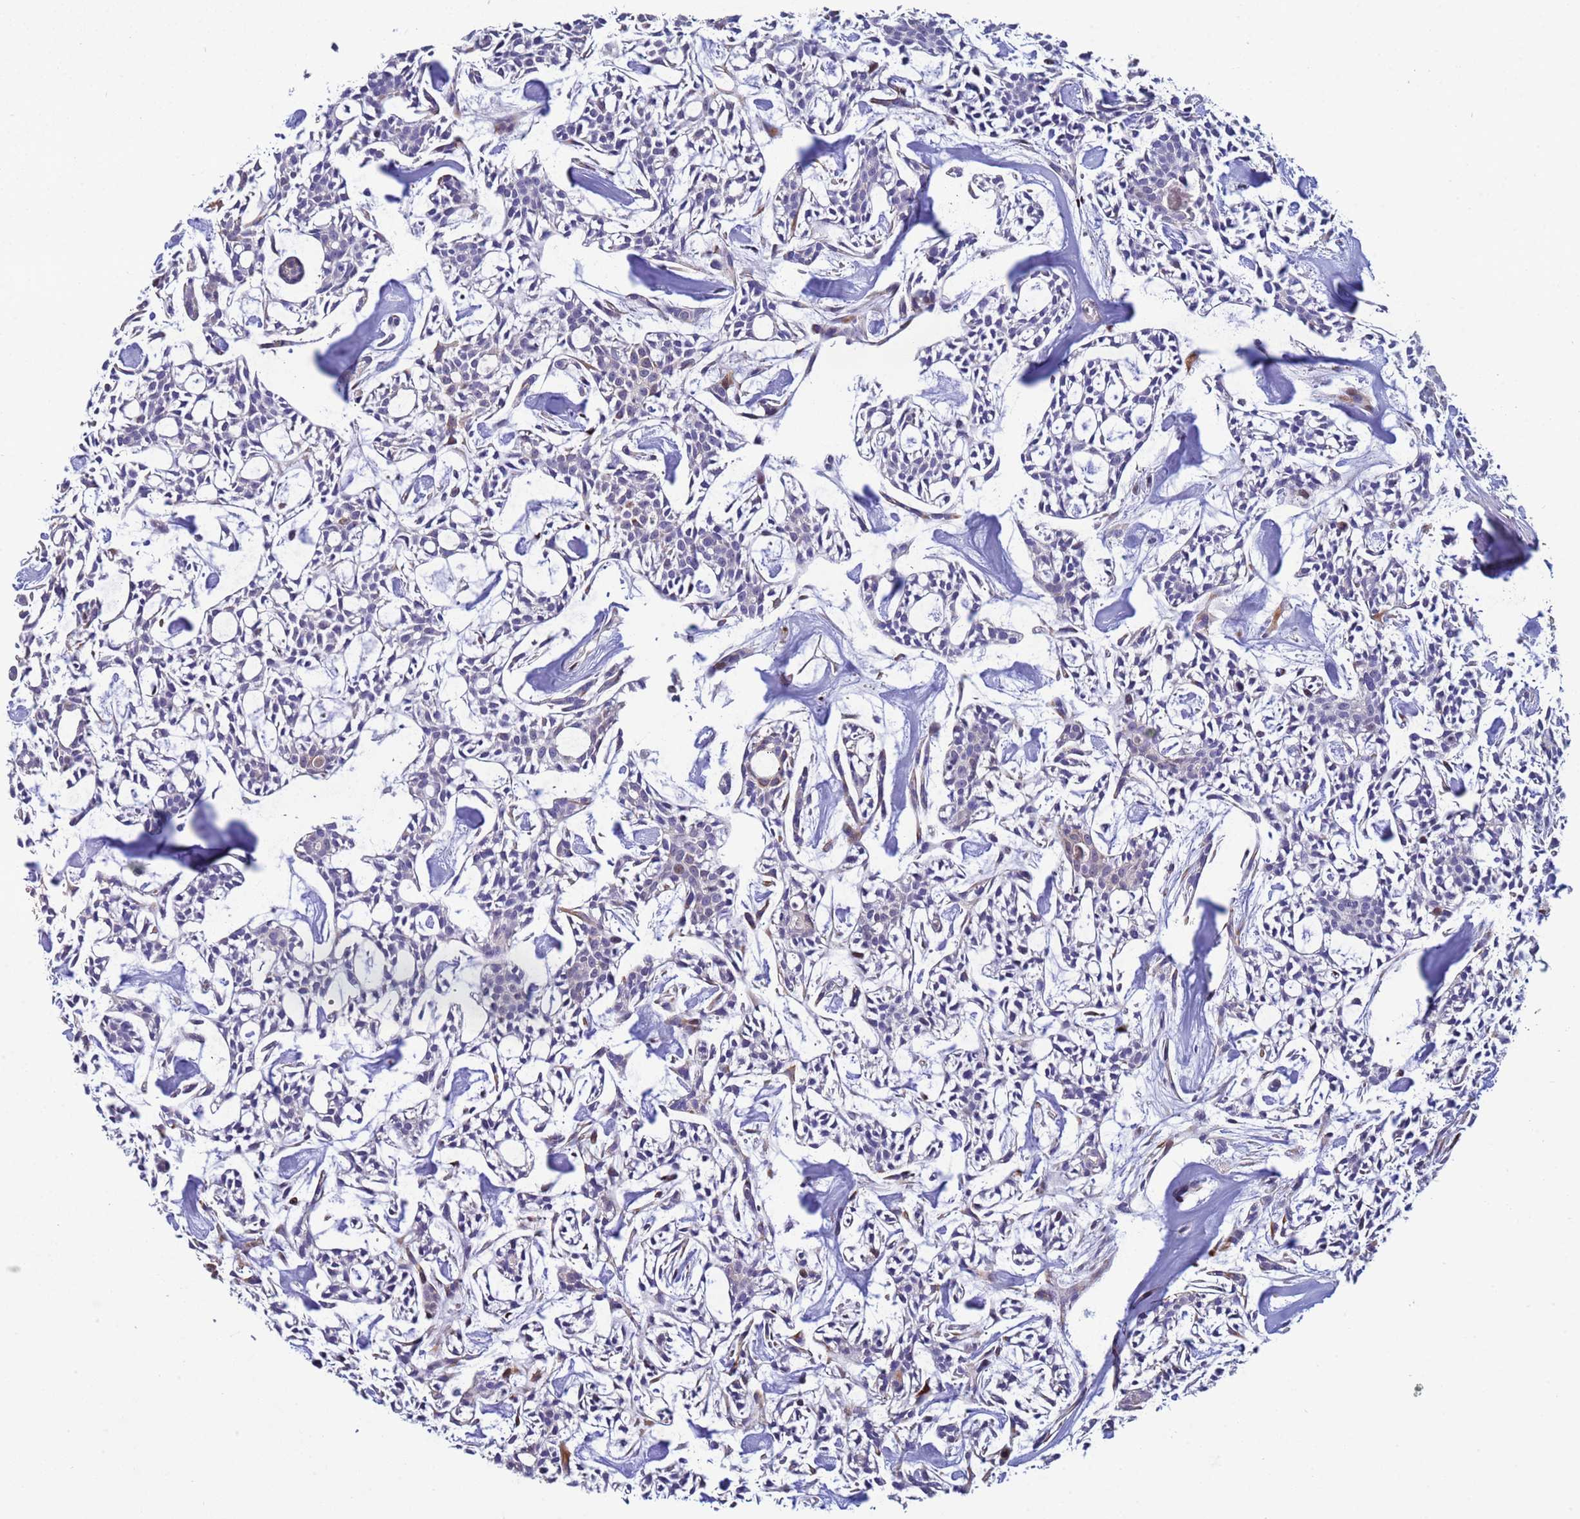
{"staining": {"intensity": "negative", "quantity": "none", "location": "none"}, "tissue": "head and neck cancer", "cell_type": "Tumor cells", "image_type": "cancer", "snomed": [{"axis": "morphology", "description": "Adenocarcinoma, NOS"}, {"axis": "topography", "description": "Salivary gland"}, {"axis": "topography", "description": "Head-Neck"}], "caption": "Histopathology image shows no protein expression in tumor cells of head and neck adenocarcinoma tissue. (DAB (3,3'-diaminobenzidine) immunohistochemistry, high magnification).", "gene": "PPP6R1", "patient": {"sex": "male", "age": 55}}